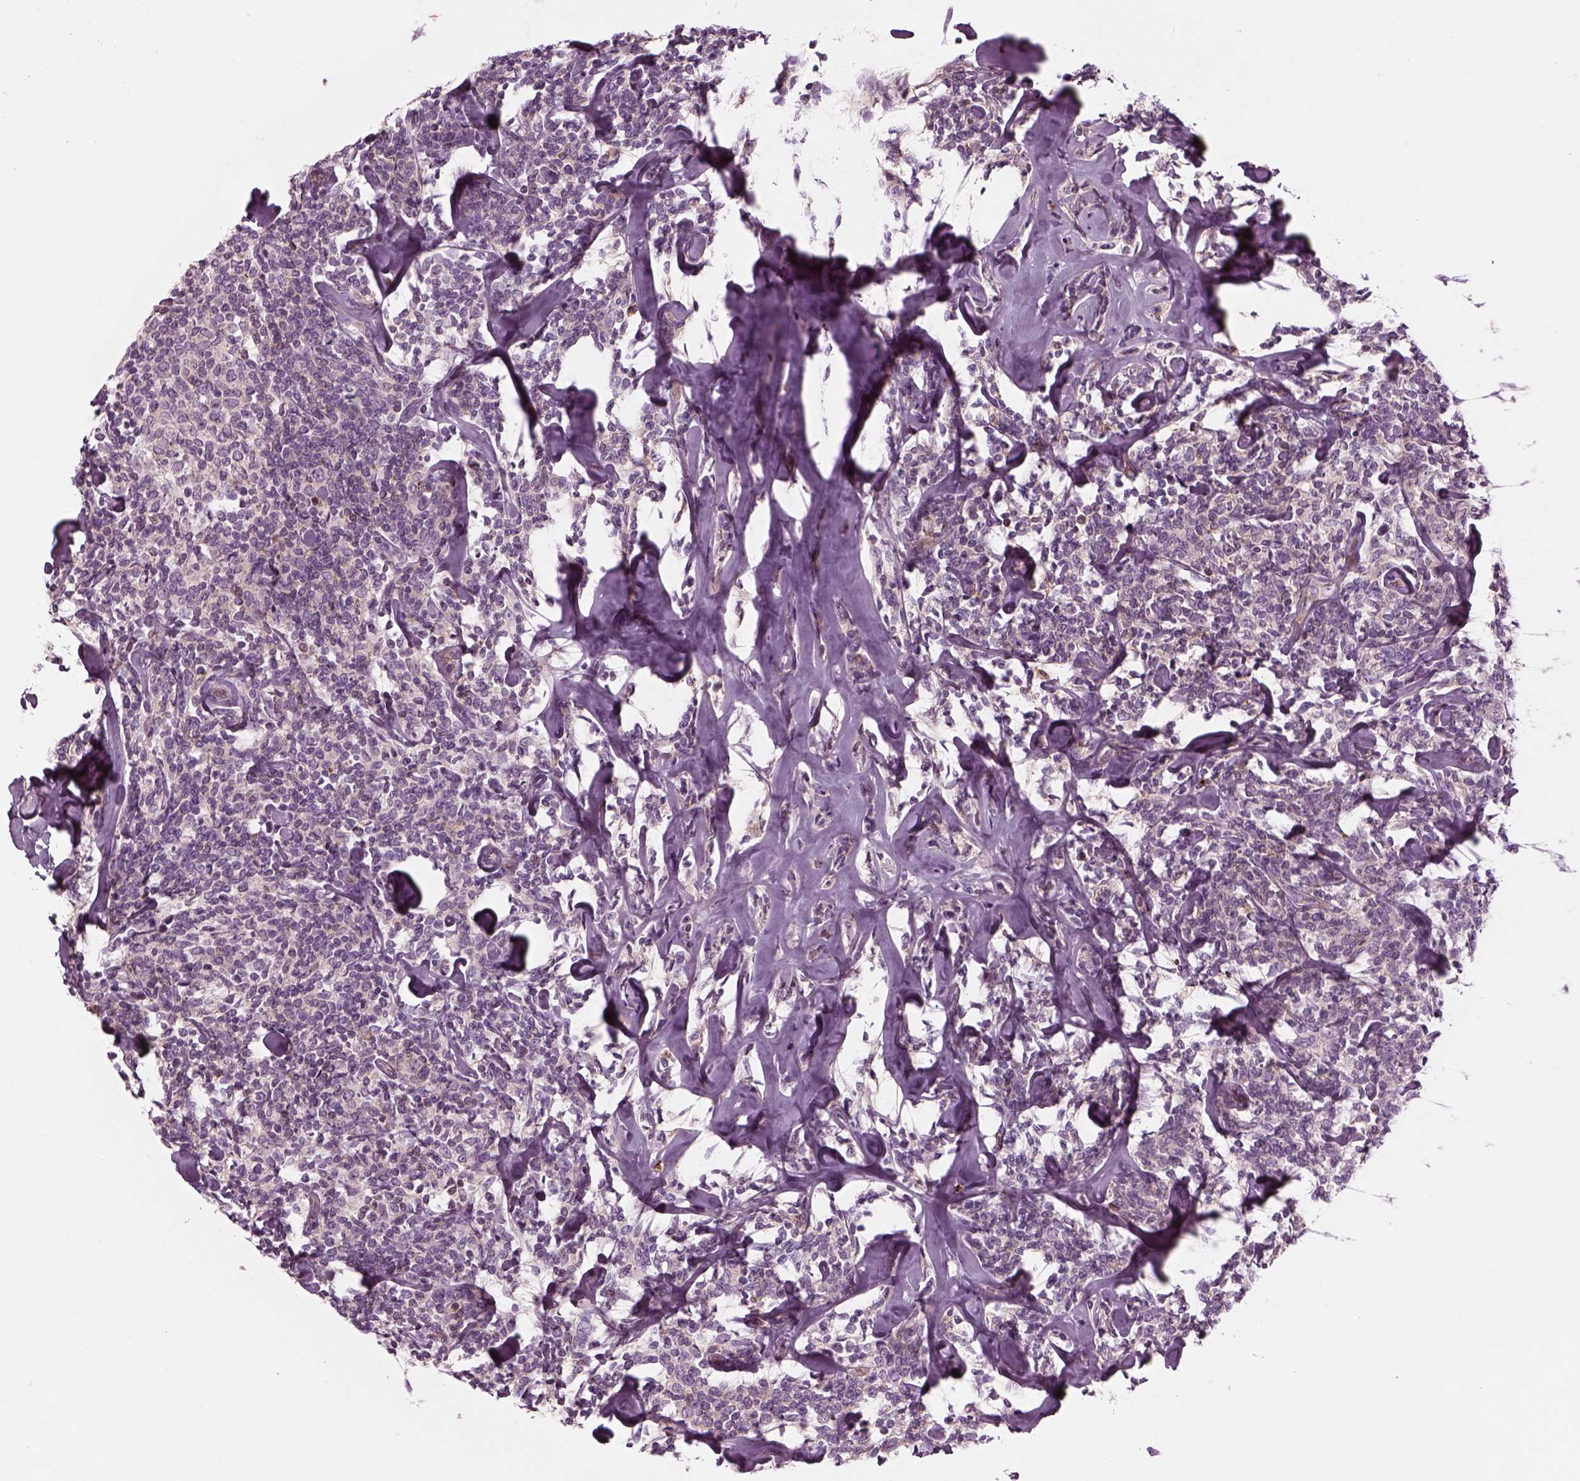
{"staining": {"intensity": "negative", "quantity": "none", "location": "none"}, "tissue": "lymphoma", "cell_type": "Tumor cells", "image_type": "cancer", "snomed": [{"axis": "morphology", "description": "Malignant lymphoma, non-Hodgkin's type, Low grade"}, {"axis": "topography", "description": "Lymph node"}], "caption": "Histopathology image shows no protein expression in tumor cells of lymphoma tissue.", "gene": "SLC2A3", "patient": {"sex": "female", "age": 56}}